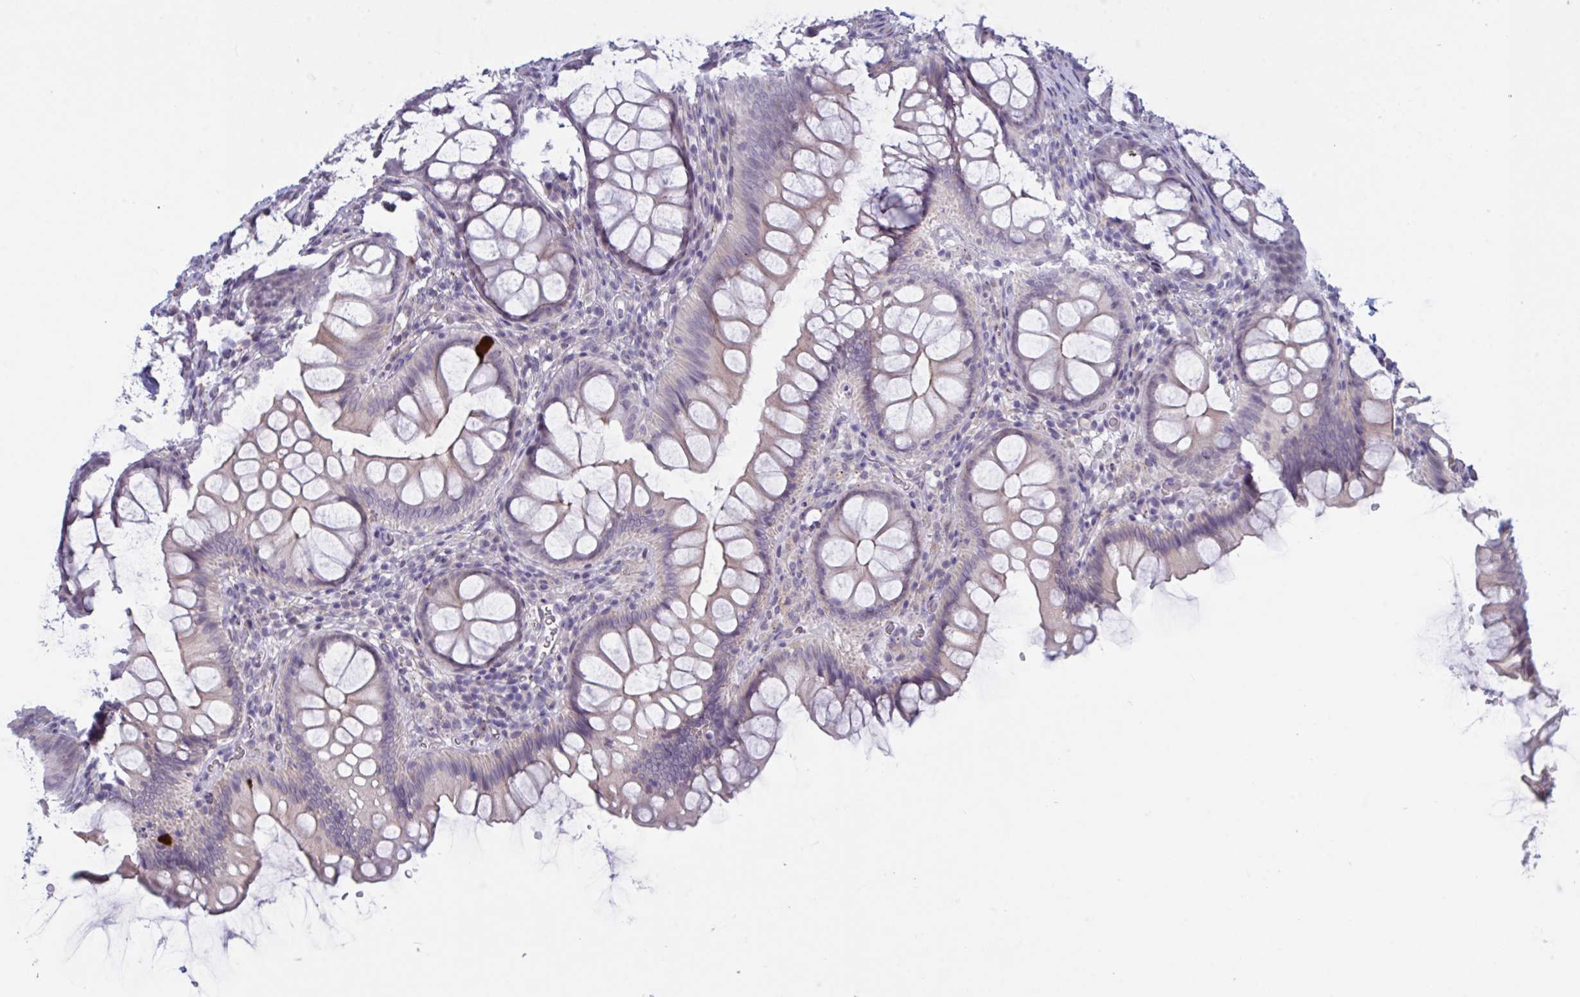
{"staining": {"intensity": "negative", "quantity": "none", "location": "none"}, "tissue": "colon", "cell_type": "Endothelial cells", "image_type": "normal", "snomed": [{"axis": "morphology", "description": "Normal tissue, NOS"}, {"axis": "morphology", "description": "Adenoma, NOS"}, {"axis": "topography", "description": "Soft tissue"}, {"axis": "topography", "description": "Colon"}], "caption": "The IHC image has no significant positivity in endothelial cells of colon. (DAB IHC, high magnification).", "gene": "TCEAL8", "patient": {"sex": "male", "age": 47}}